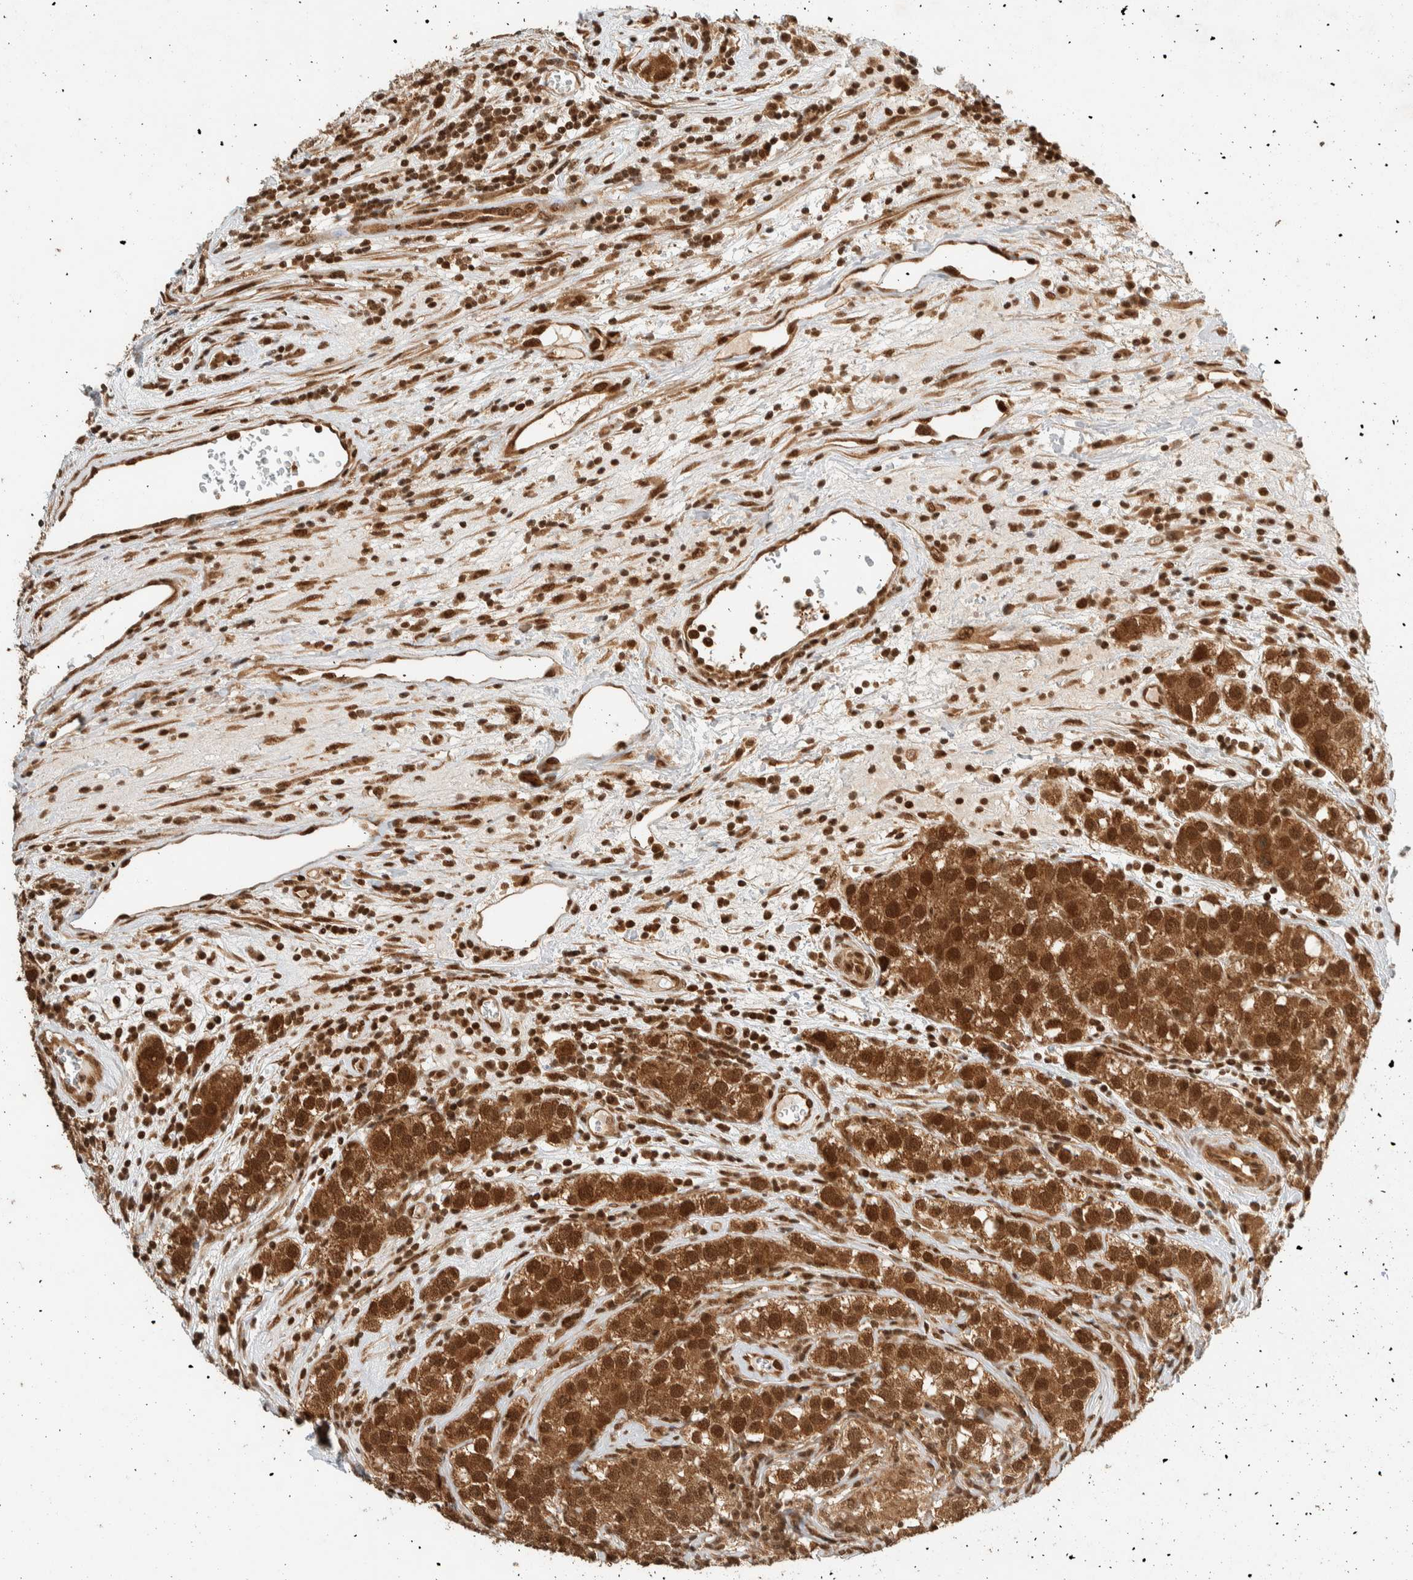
{"staining": {"intensity": "strong", "quantity": ">75%", "location": "cytoplasmic/membranous,nuclear"}, "tissue": "testis cancer", "cell_type": "Tumor cells", "image_type": "cancer", "snomed": [{"axis": "morphology", "description": "Seminoma, NOS"}, {"axis": "morphology", "description": "Carcinoma, Embryonal, NOS"}, {"axis": "topography", "description": "Testis"}], "caption": "High-power microscopy captured an immunohistochemistry (IHC) histopathology image of testis cancer, revealing strong cytoplasmic/membranous and nuclear positivity in approximately >75% of tumor cells.", "gene": "ZBTB2", "patient": {"sex": "male", "age": 43}}